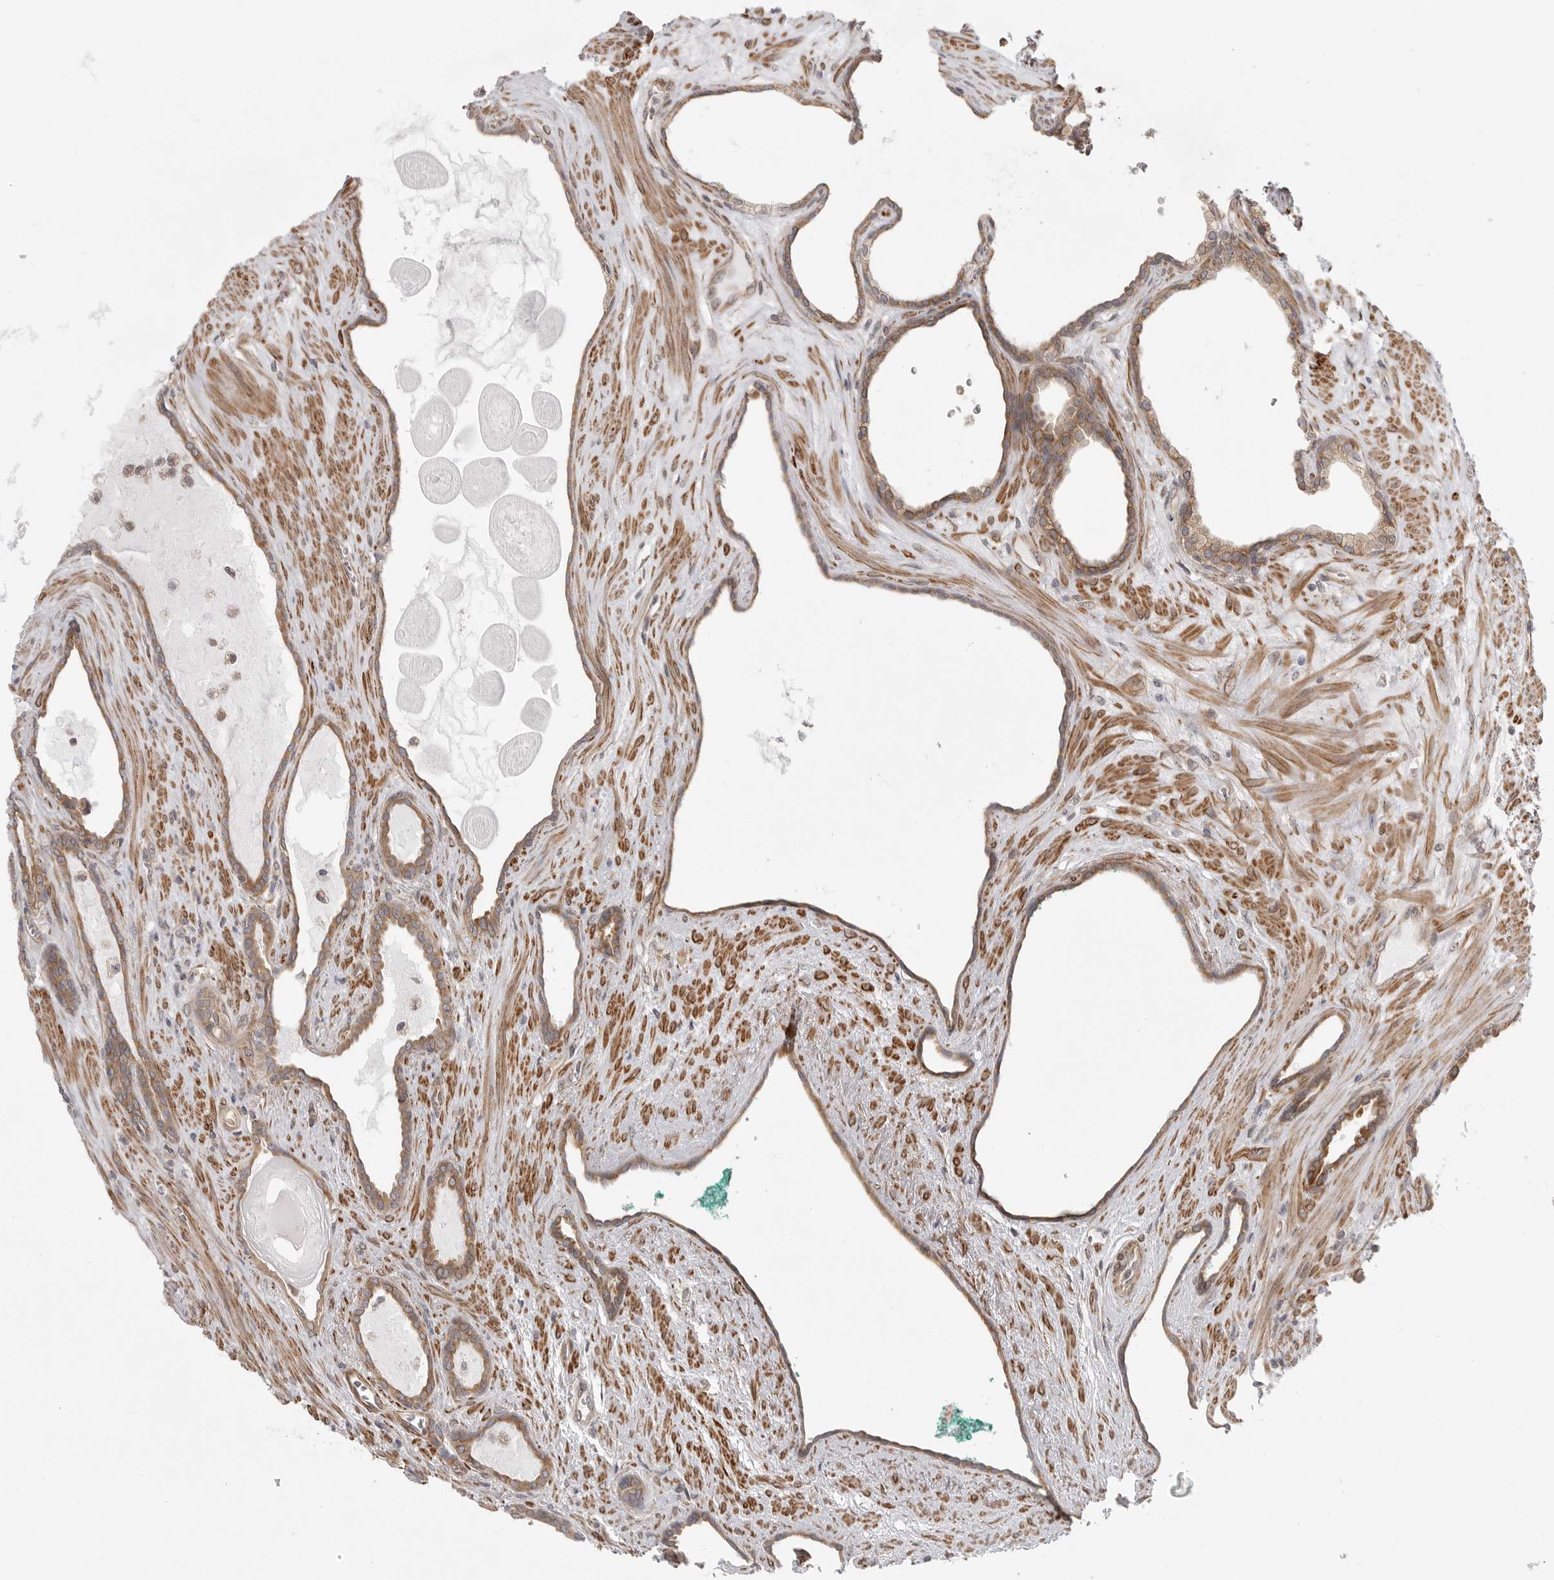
{"staining": {"intensity": "moderate", "quantity": ">75%", "location": "cytoplasmic/membranous"}, "tissue": "prostate cancer", "cell_type": "Tumor cells", "image_type": "cancer", "snomed": [{"axis": "morphology", "description": "Adenocarcinoma, Low grade"}, {"axis": "topography", "description": "Prostate"}], "caption": "A micrograph showing moderate cytoplasmic/membranous staining in approximately >75% of tumor cells in prostate adenocarcinoma (low-grade), as visualized by brown immunohistochemical staining.", "gene": "CERS2", "patient": {"sex": "male", "age": 70}}